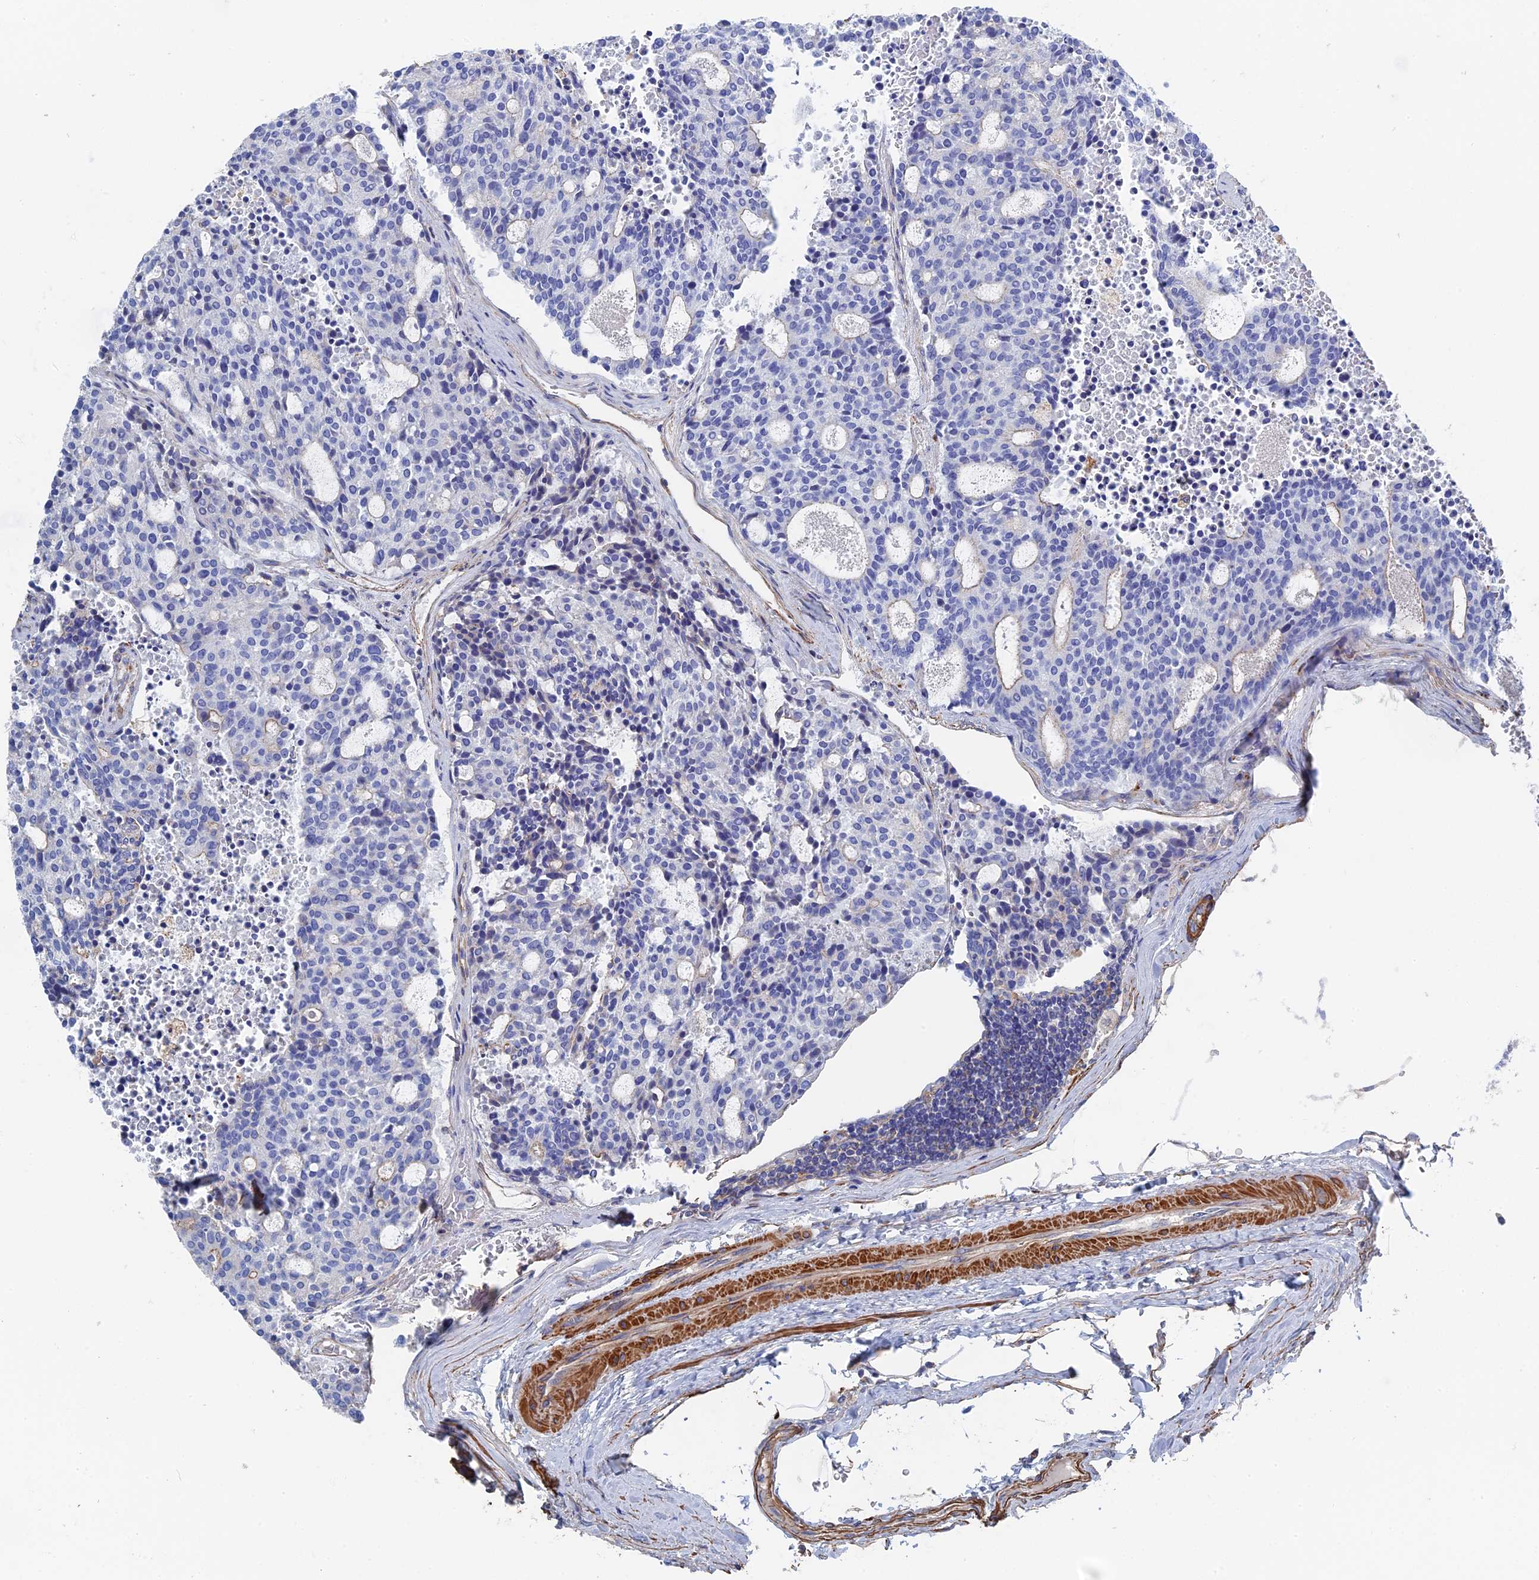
{"staining": {"intensity": "negative", "quantity": "none", "location": "none"}, "tissue": "carcinoid", "cell_type": "Tumor cells", "image_type": "cancer", "snomed": [{"axis": "morphology", "description": "Carcinoid, malignant, NOS"}, {"axis": "topography", "description": "Pancreas"}], "caption": "Tumor cells are negative for brown protein staining in carcinoid.", "gene": "STRA6", "patient": {"sex": "female", "age": 54}}